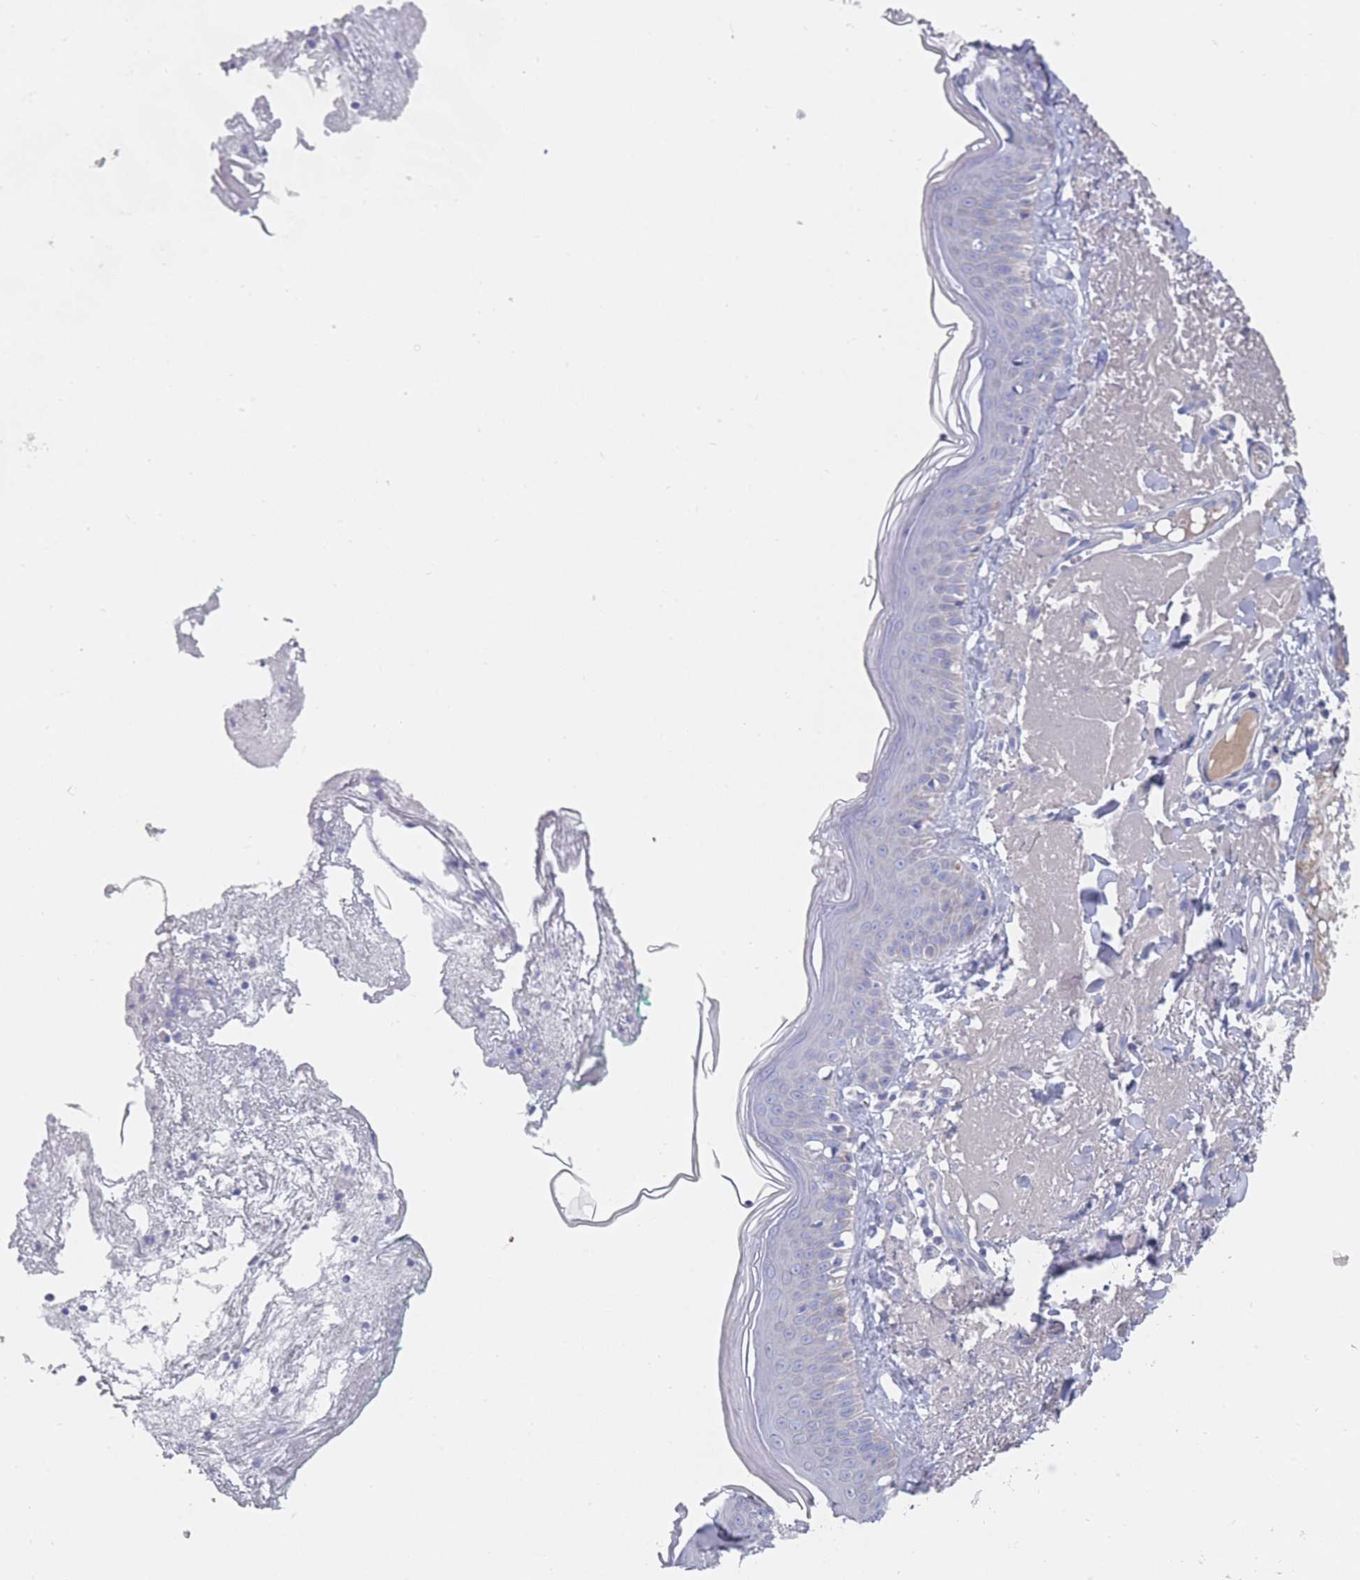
{"staining": {"intensity": "negative", "quantity": "none", "location": "none"}, "tissue": "skin", "cell_type": "Fibroblasts", "image_type": "normal", "snomed": [{"axis": "morphology", "description": "Normal tissue, NOS"}, {"axis": "morphology", "description": "Malignant melanoma, NOS"}, {"axis": "topography", "description": "Skin"}], "caption": "The IHC histopathology image has no significant positivity in fibroblasts of skin.", "gene": "MRPS14", "patient": {"sex": "male", "age": 80}}